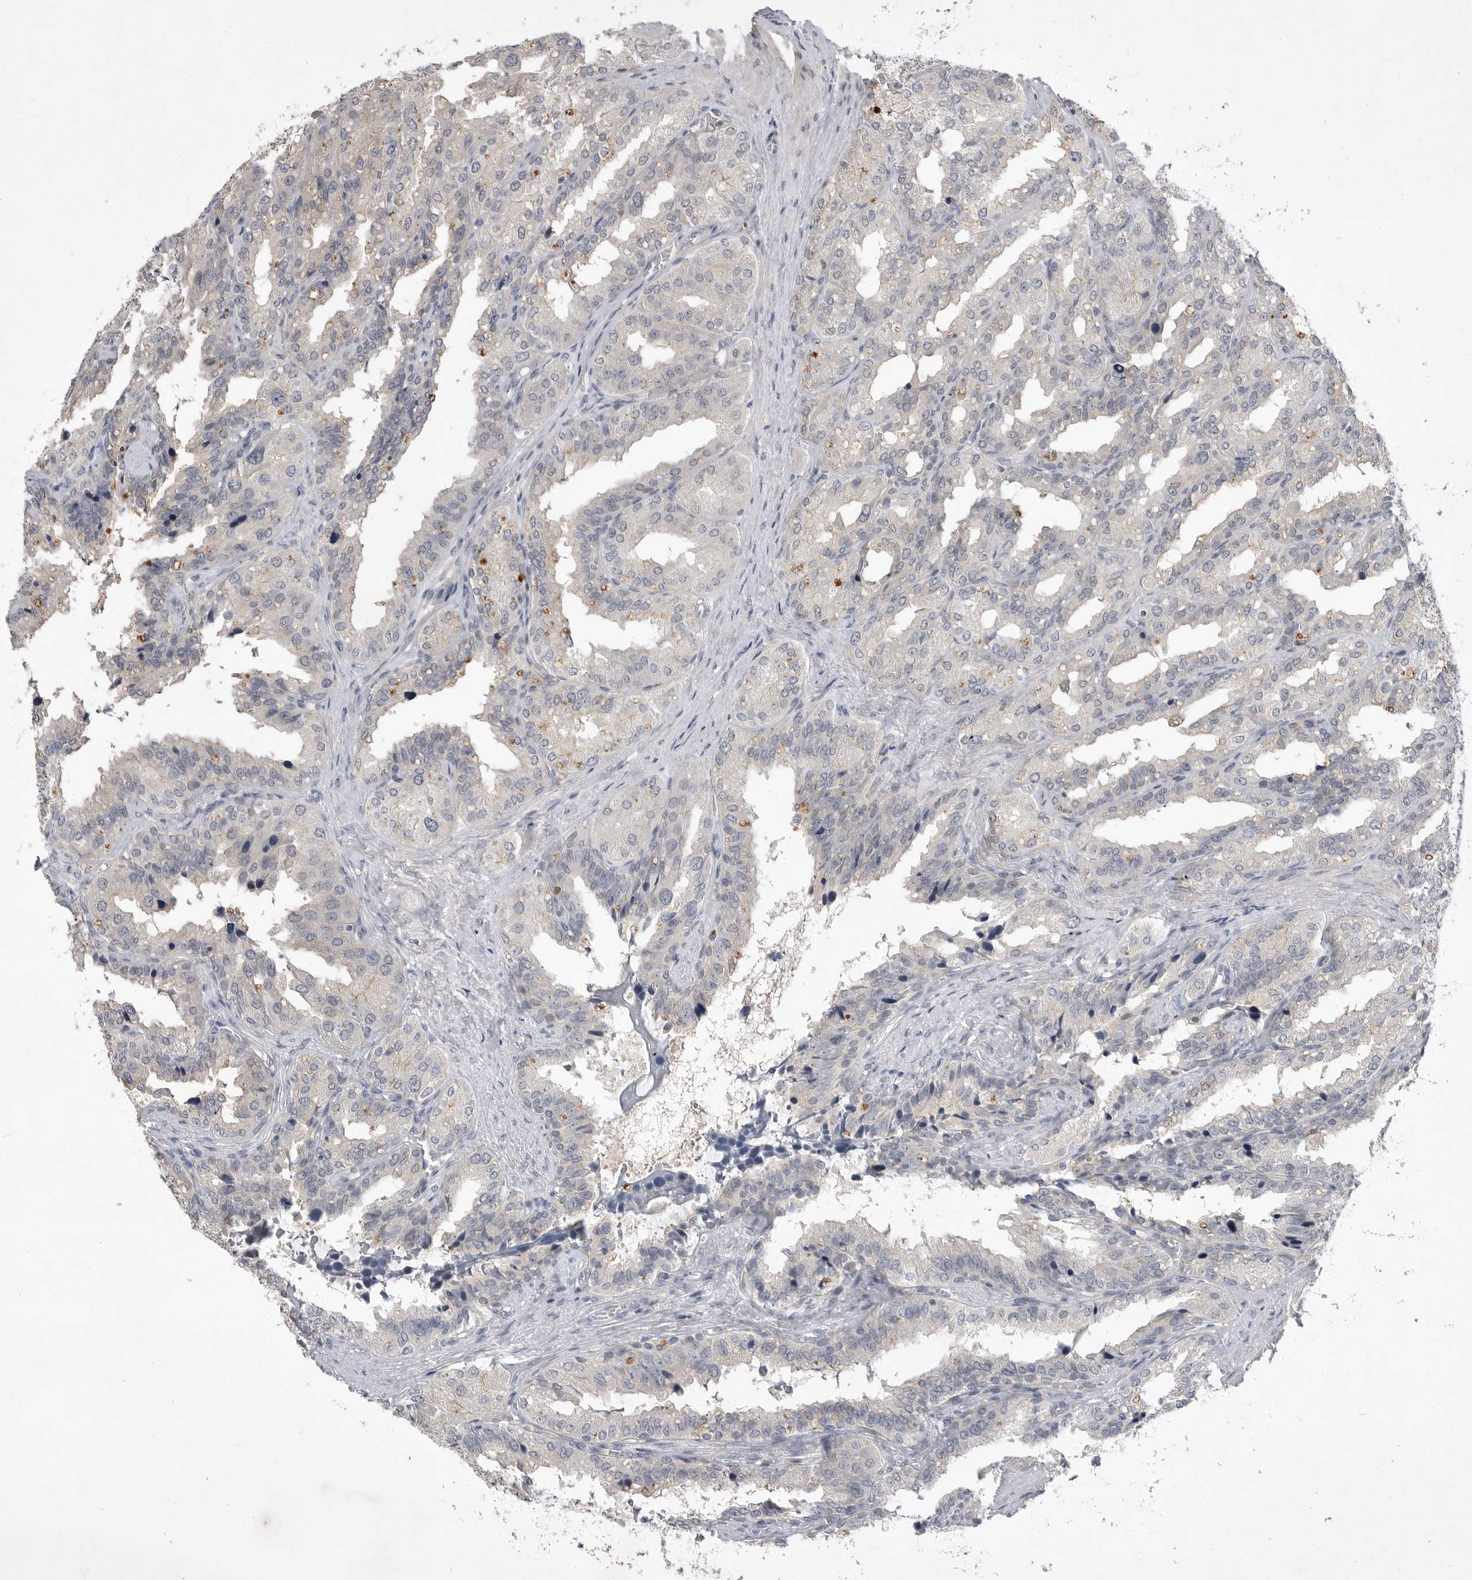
{"staining": {"intensity": "negative", "quantity": "none", "location": "none"}, "tissue": "seminal vesicle", "cell_type": "Glandular cells", "image_type": "normal", "snomed": [{"axis": "morphology", "description": "Normal tissue, NOS"}, {"axis": "topography", "description": "Prostate"}, {"axis": "topography", "description": "Seminal veicle"}], "caption": "A high-resolution photomicrograph shows immunohistochemistry staining of normal seminal vesicle, which shows no significant positivity in glandular cells. (DAB (3,3'-diaminobenzidine) IHC visualized using brightfield microscopy, high magnification).", "gene": "ITGAD", "patient": {"sex": "male", "age": 51}}